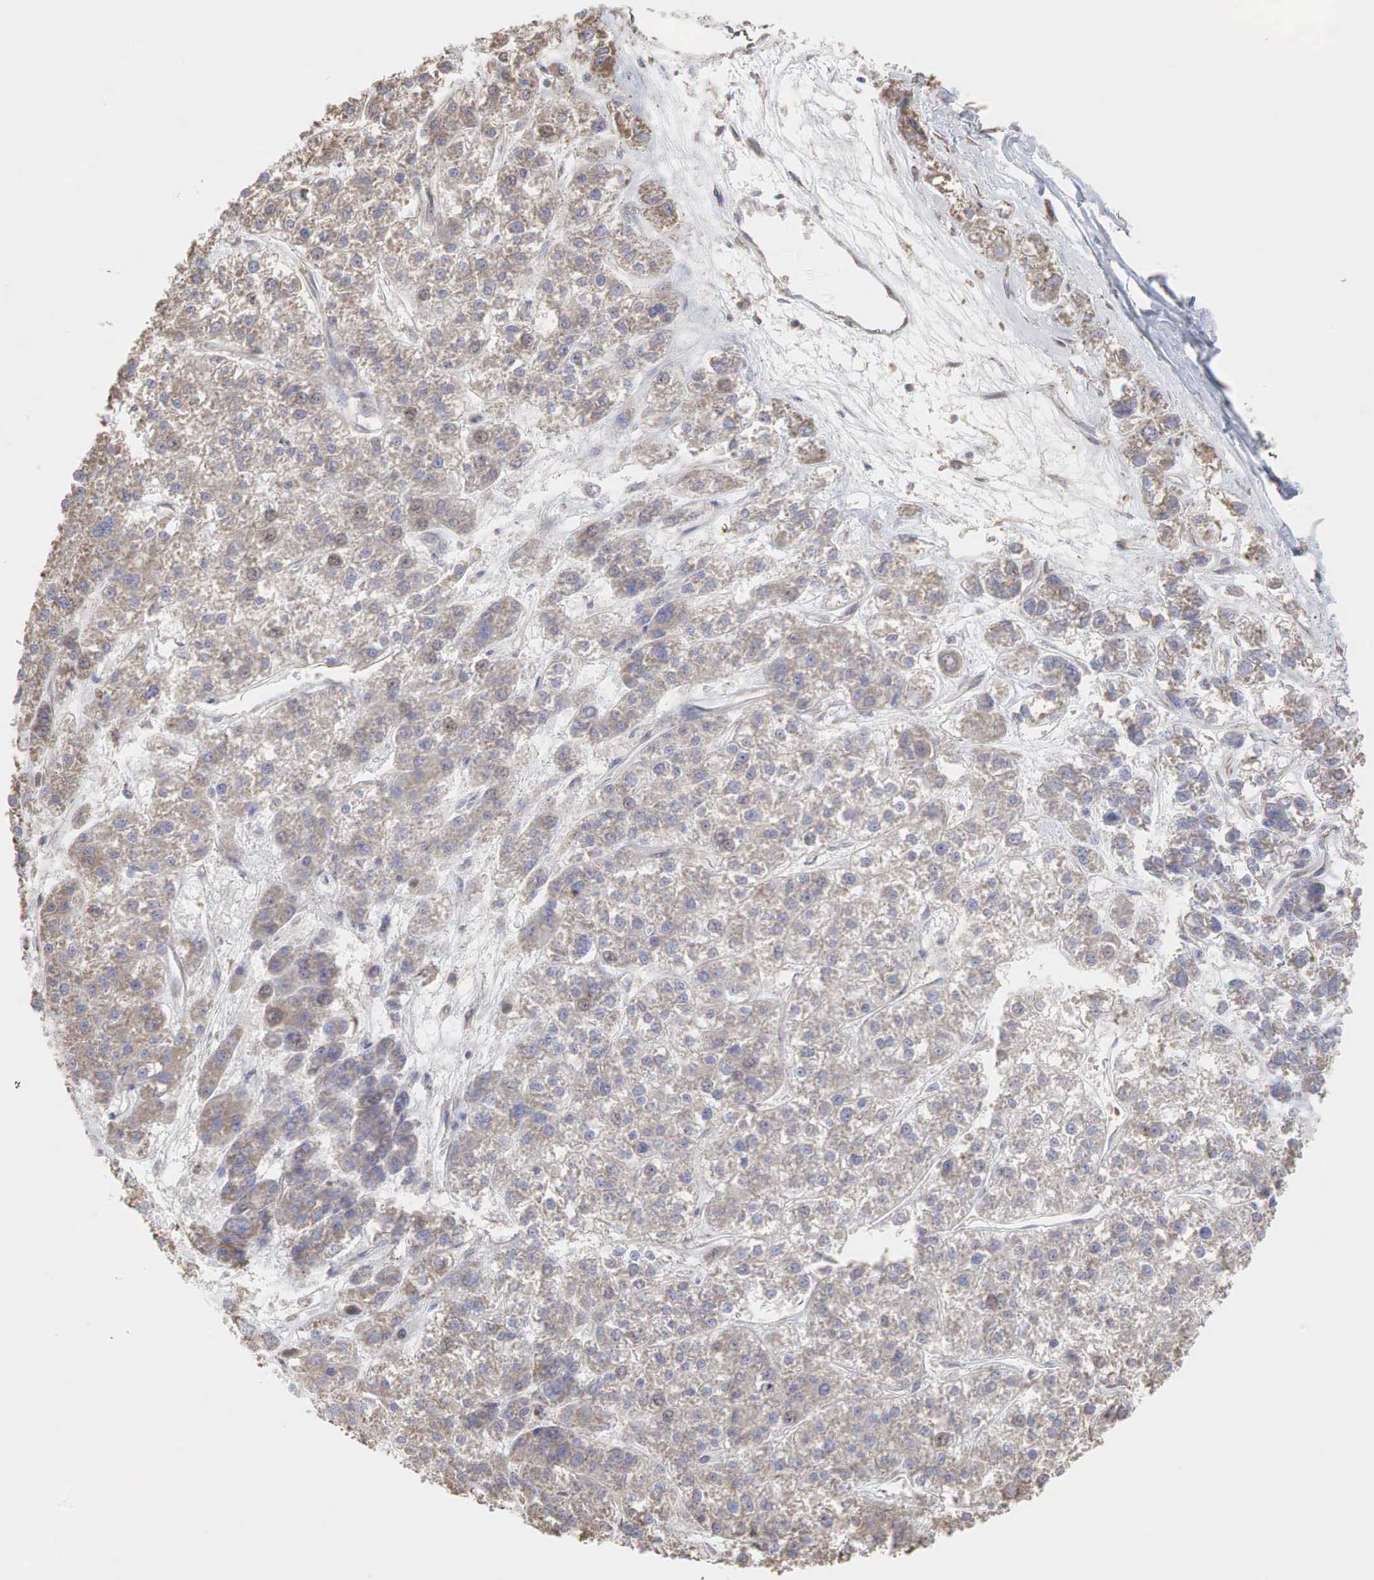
{"staining": {"intensity": "weak", "quantity": ">75%", "location": "cytoplasmic/membranous"}, "tissue": "liver cancer", "cell_type": "Tumor cells", "image_type": "cancer", "snomed": [{"axis": "morphology", "description": "Carcinoma, Hepatocellular, NOS"}, {"axis": "topography", "description": "Liver"}], "caption": "Hepatocellular carcinoma (liver) stained with immunohistochemistry (IHC) exhibits weak cytoplasmic/membranous positivity in about >75% of tumor cells.", "gene": "PABPC5", "patient": {"sex": "female", "age": 85}}